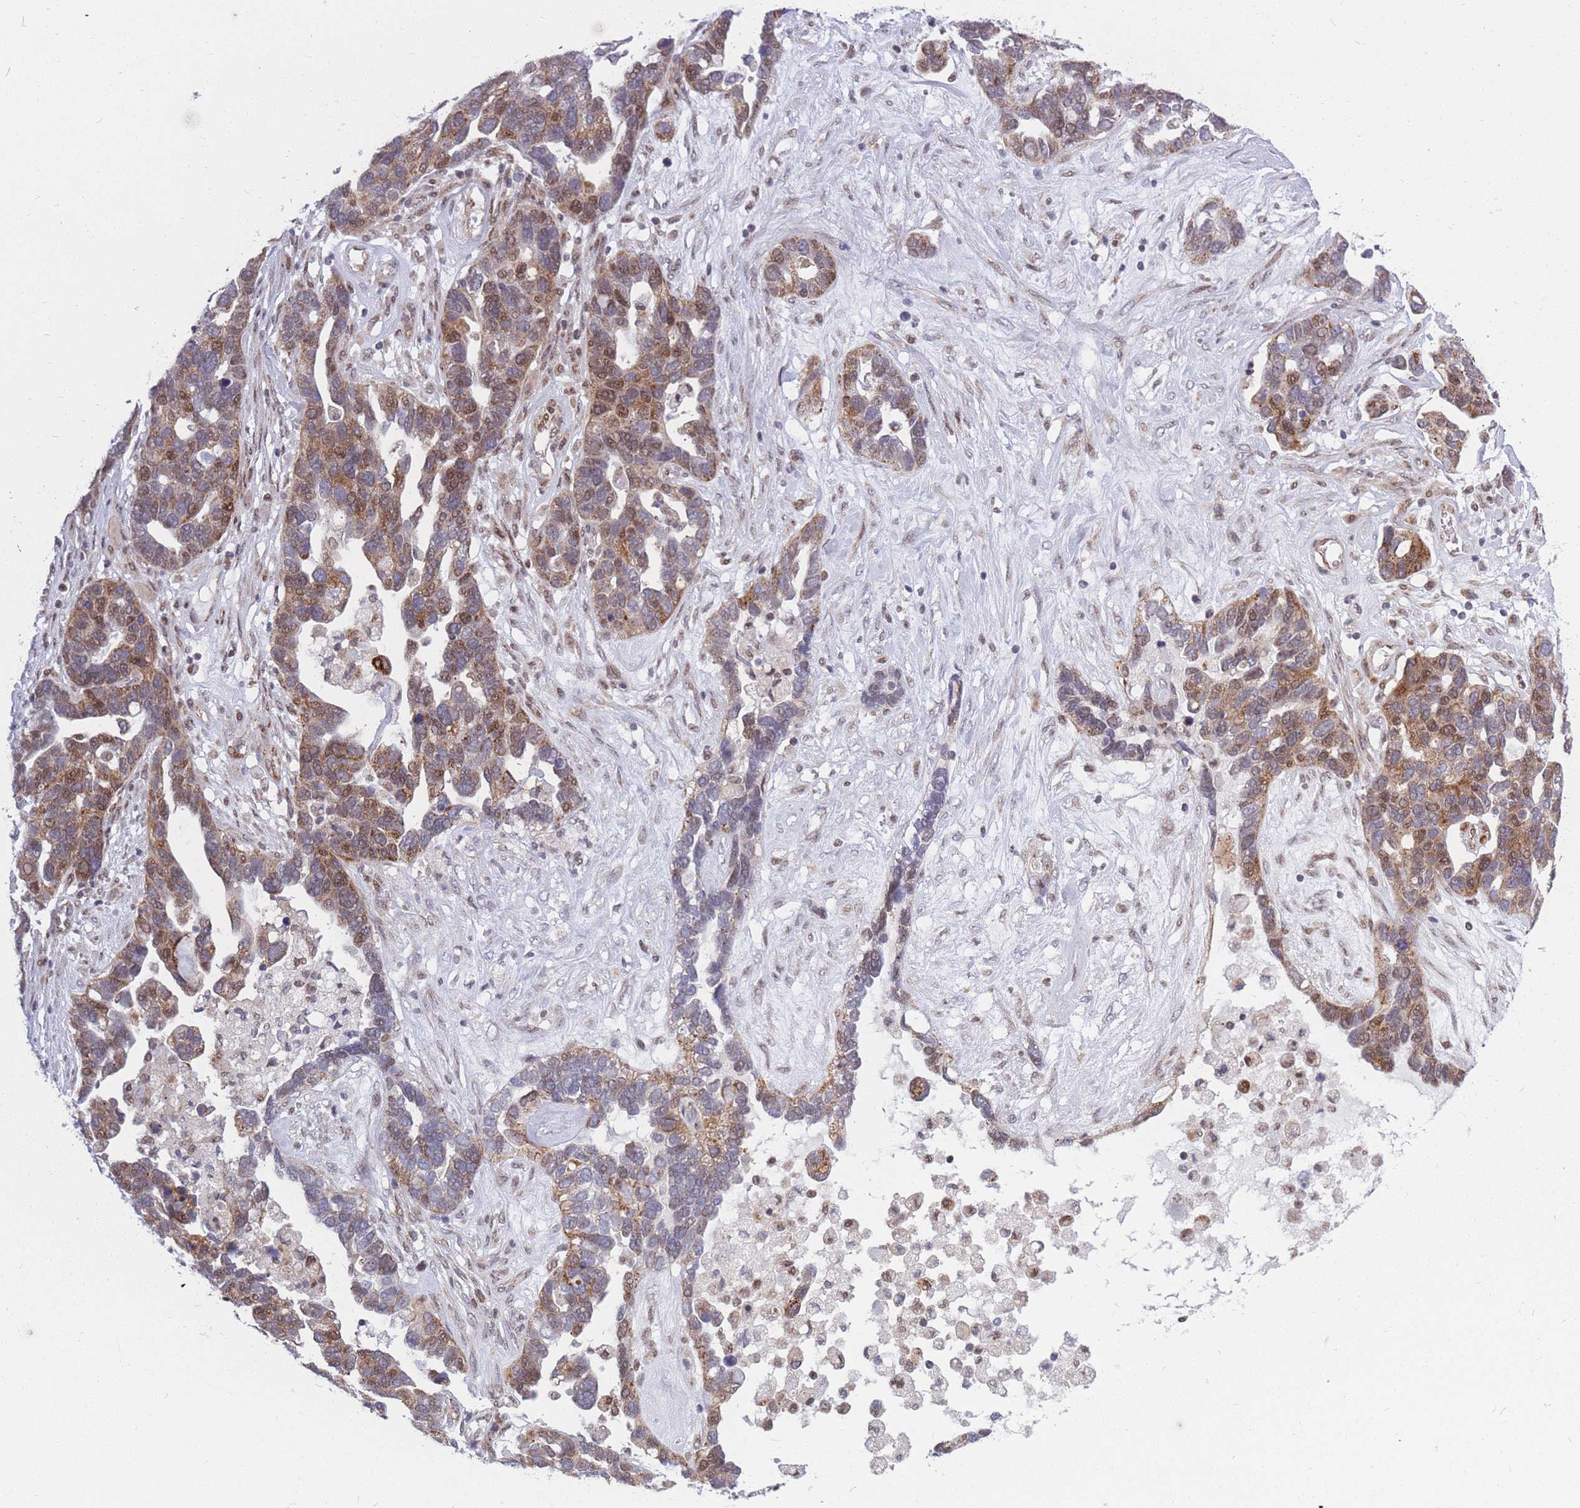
{"staining": {"intensity": "moderate", "quantity": ">75%", "location": "cytoplasmic/membranous,nuclear"}, "tissue": "ovarian cancer", "cell_type": "Tumor cells", "image_type": "cancer", "snomed": [{"axis": "morphology", "description": "Cystadenocarcinoma, serous, NOS"}, {"axis": "topography", "description": "Ovary"}], "caption": "There is medium levels of moderate cytoplasmic/membranous and nuclear staining in tumor cells of ovarian cancer, as demonstrated by immunohistochemical staining (brown color).", "gene": "MOB4", "patient": {"sex": "female", "age": 54}}